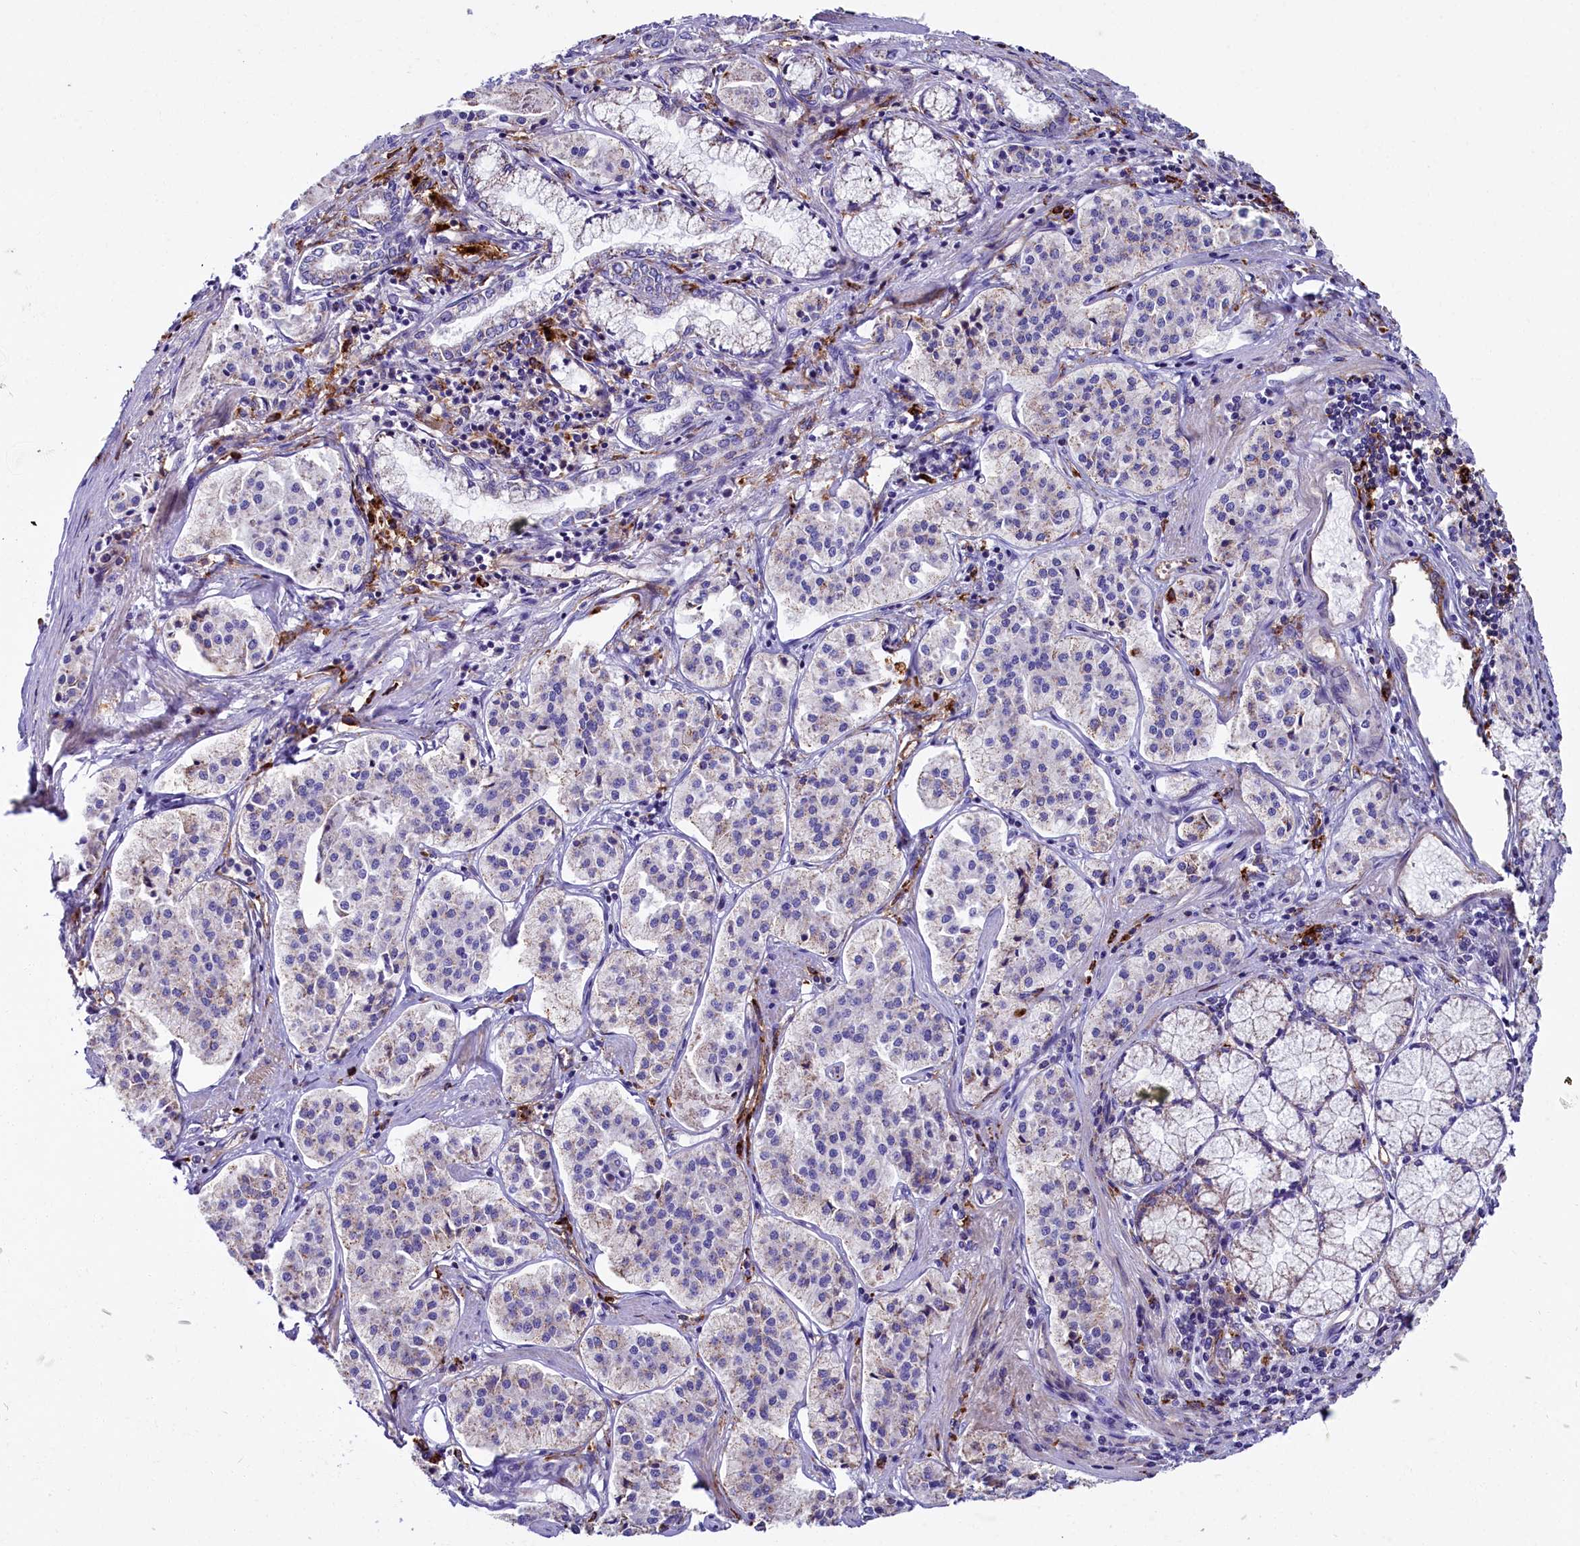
{"staining": {"intensity": "negative", "quantity": "none", "location": "none"}, "tissue": "pancreatic cancer", "cell_type": "Tumor cells", "image_type": "cancer", "snomed": [{"axis": "morphology", "description": "Adenocarcinoma, NOS"}, {"axis": "topography", "description": "Pancreas"}], "caption": "Human adenocarcinoma (pancreatic) stained for a protein using immunohistochemistry (IHC) exhibits no staining in tumor cells.", "gene": "IL20RA", "patient": {"sex": "female", "age": 50}}